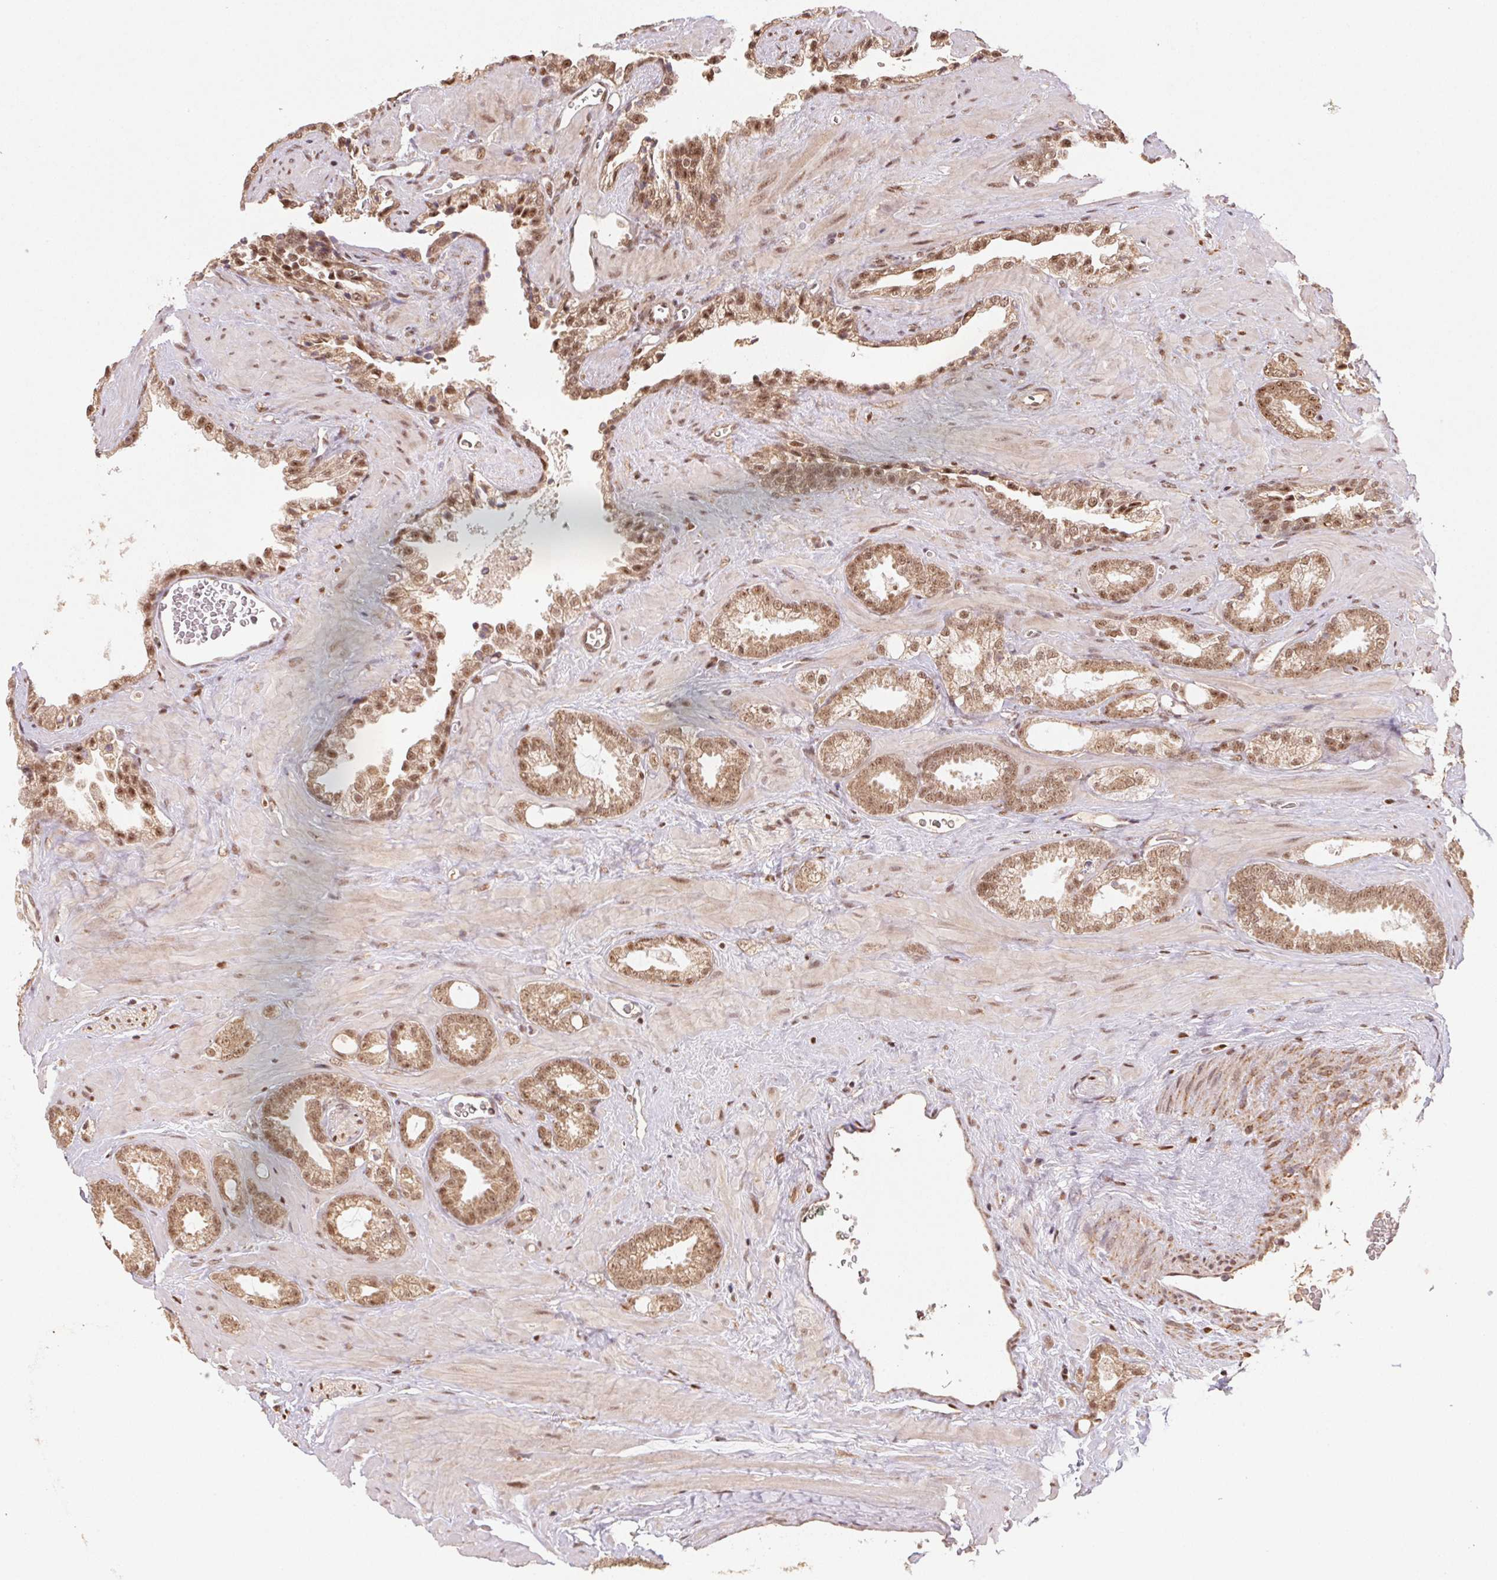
{"staining": {"intensity": "moderate", "quantity": ">75%", "location": "cytoplasmic/membranous,nuclear"}, "tissue": "prostate cancer", "cell_type": "Tumor cells", "image_type": "cancer", "snomed": [{"axis": "morphology", "description": "Adenocarcinoma, Low grade"}, {"axis": "topography", "description": "Prostate"}], "caption": "Adenocarcinoma (low-grade) (prostate) stained with a protein marker reveals moderate staining in tumor cells.", "gene": "TREML4", "patient": {"sex": "male", "age": 62}}